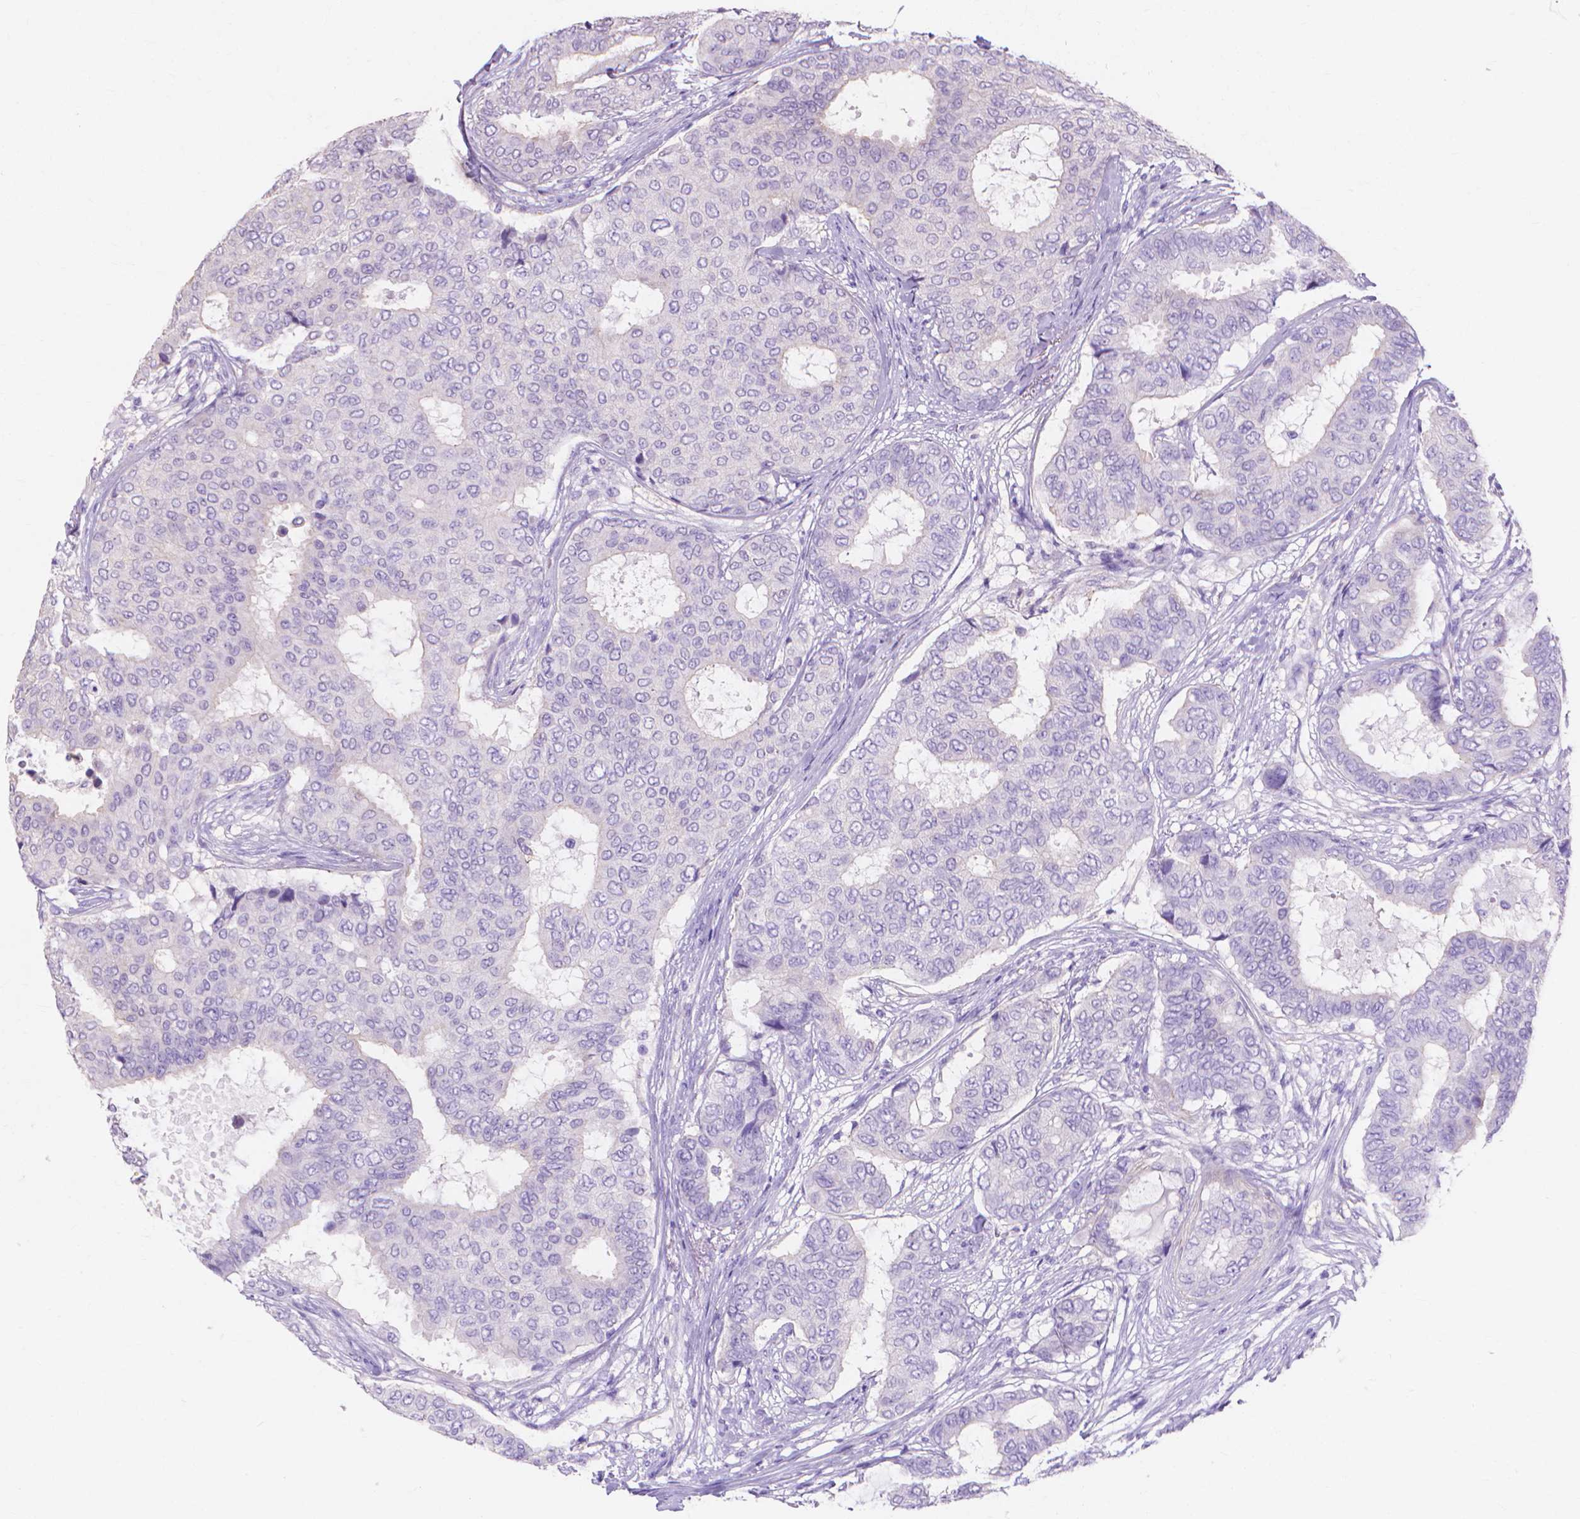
{"staining": {"intensity": "negative", "quantity": "none", "location": "none"}, "tissue": "breast cancer", "cell_type": "Tumor cells", "image_type": "cancer", "snomed": [{"axis": "morphology", "description": "Duct carcinoma"}, {"axis": "topography", "description": "Breast"}], "caption": "Human breast cancer (invasive ductal carcinoma) stained for a protein using IHC reveals no expression in tumor cells.", "gene": "MBLAC1", "patient": {"sex": "female", "age": 75}}